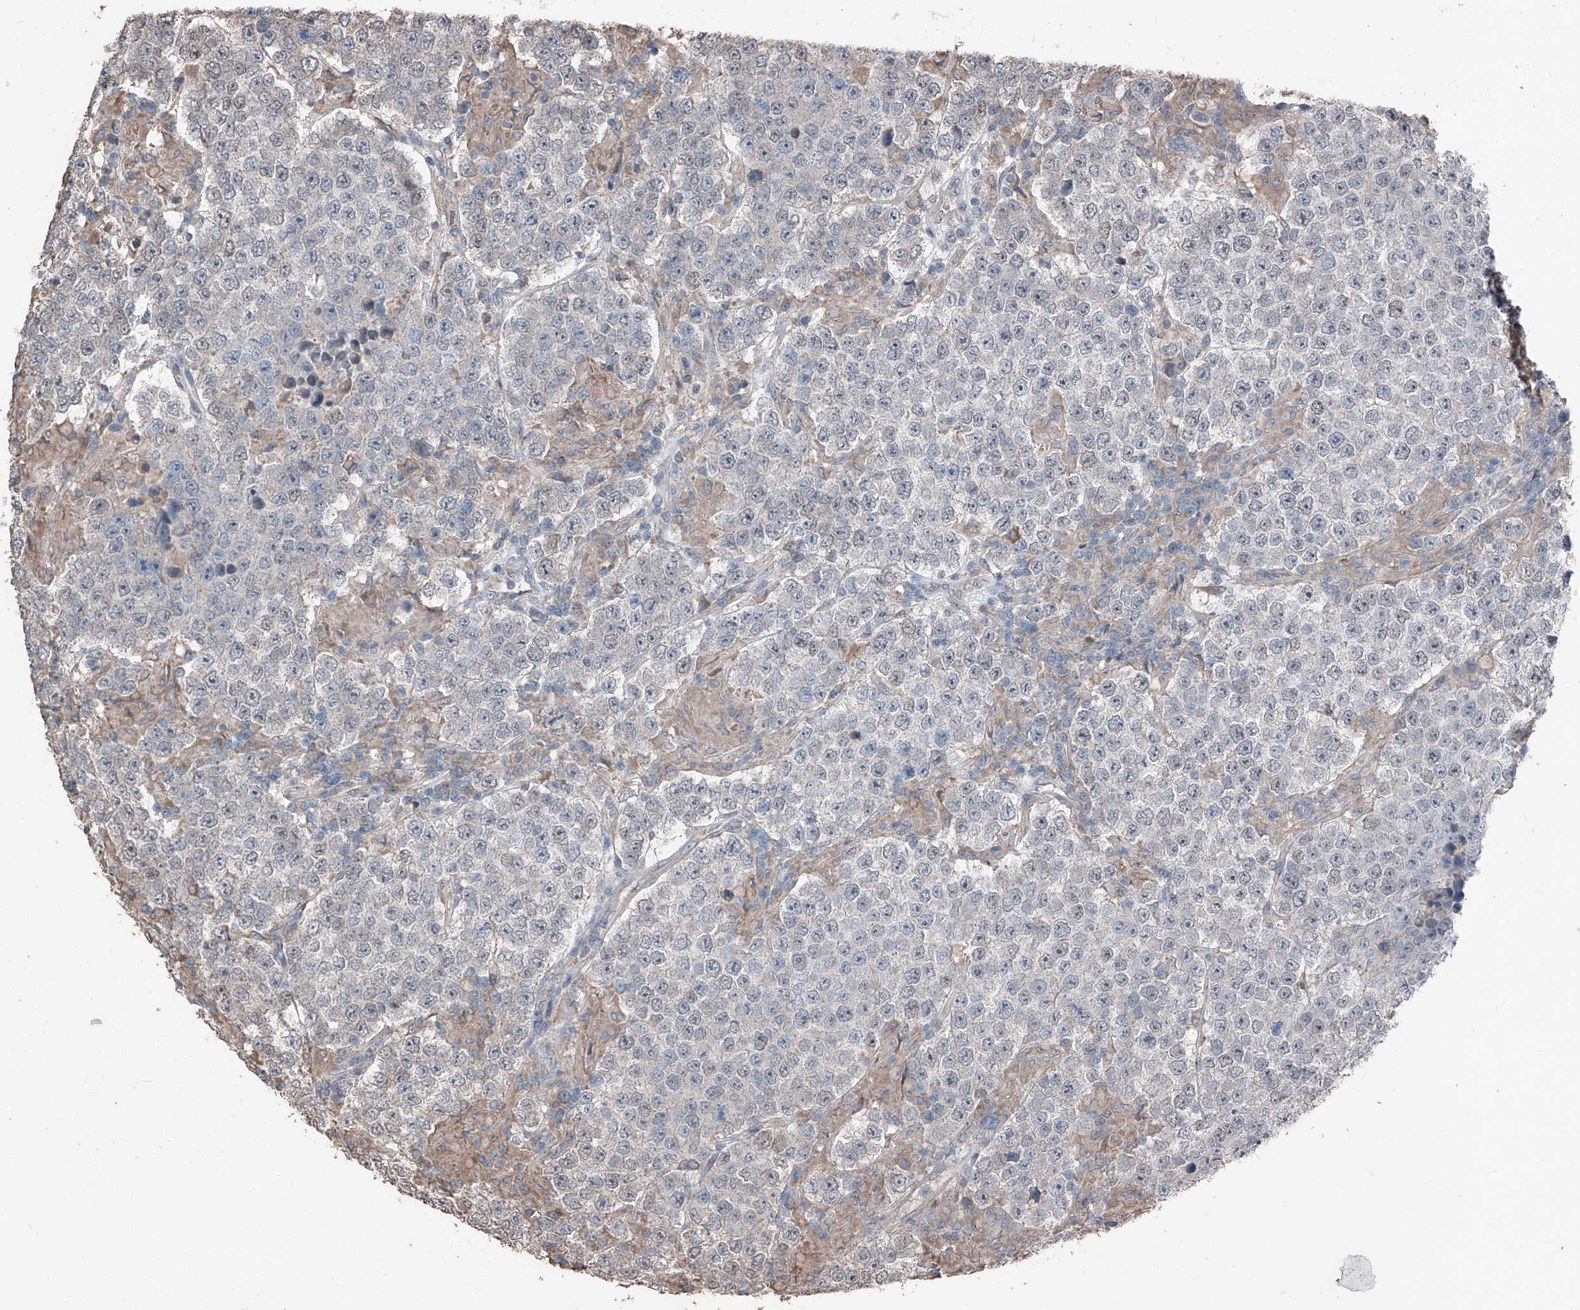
{"staining": {"intensity": "negative", "quantity": "none", "location": "none"}, "tissue": "testis cancer", "cell_type": "Tumor cells", "image_type": "cancer", "snomed": [{"axis": "morphology", "description": "Normal tissue, NOS"}, {"axis": "morphology", "description": "Urothelial carcinoma, High grade"}, {"axis": "morphology", "description": "Seminoma, NOS"}, {"axis": "morphology", "description": "Carcinoma, Embryonal, NOS"}, {"axis": "topography", "description": "Urinary bladder"}, {"axis": "topography", "description": "Testis"}], "caption": "This is an immunohistochemistry (IHC) photomicrograph of testis cancer. There is no staining in tumor cells.", "gene": "MAMLD1", "patient": {"sex": "male", "age": 41}}